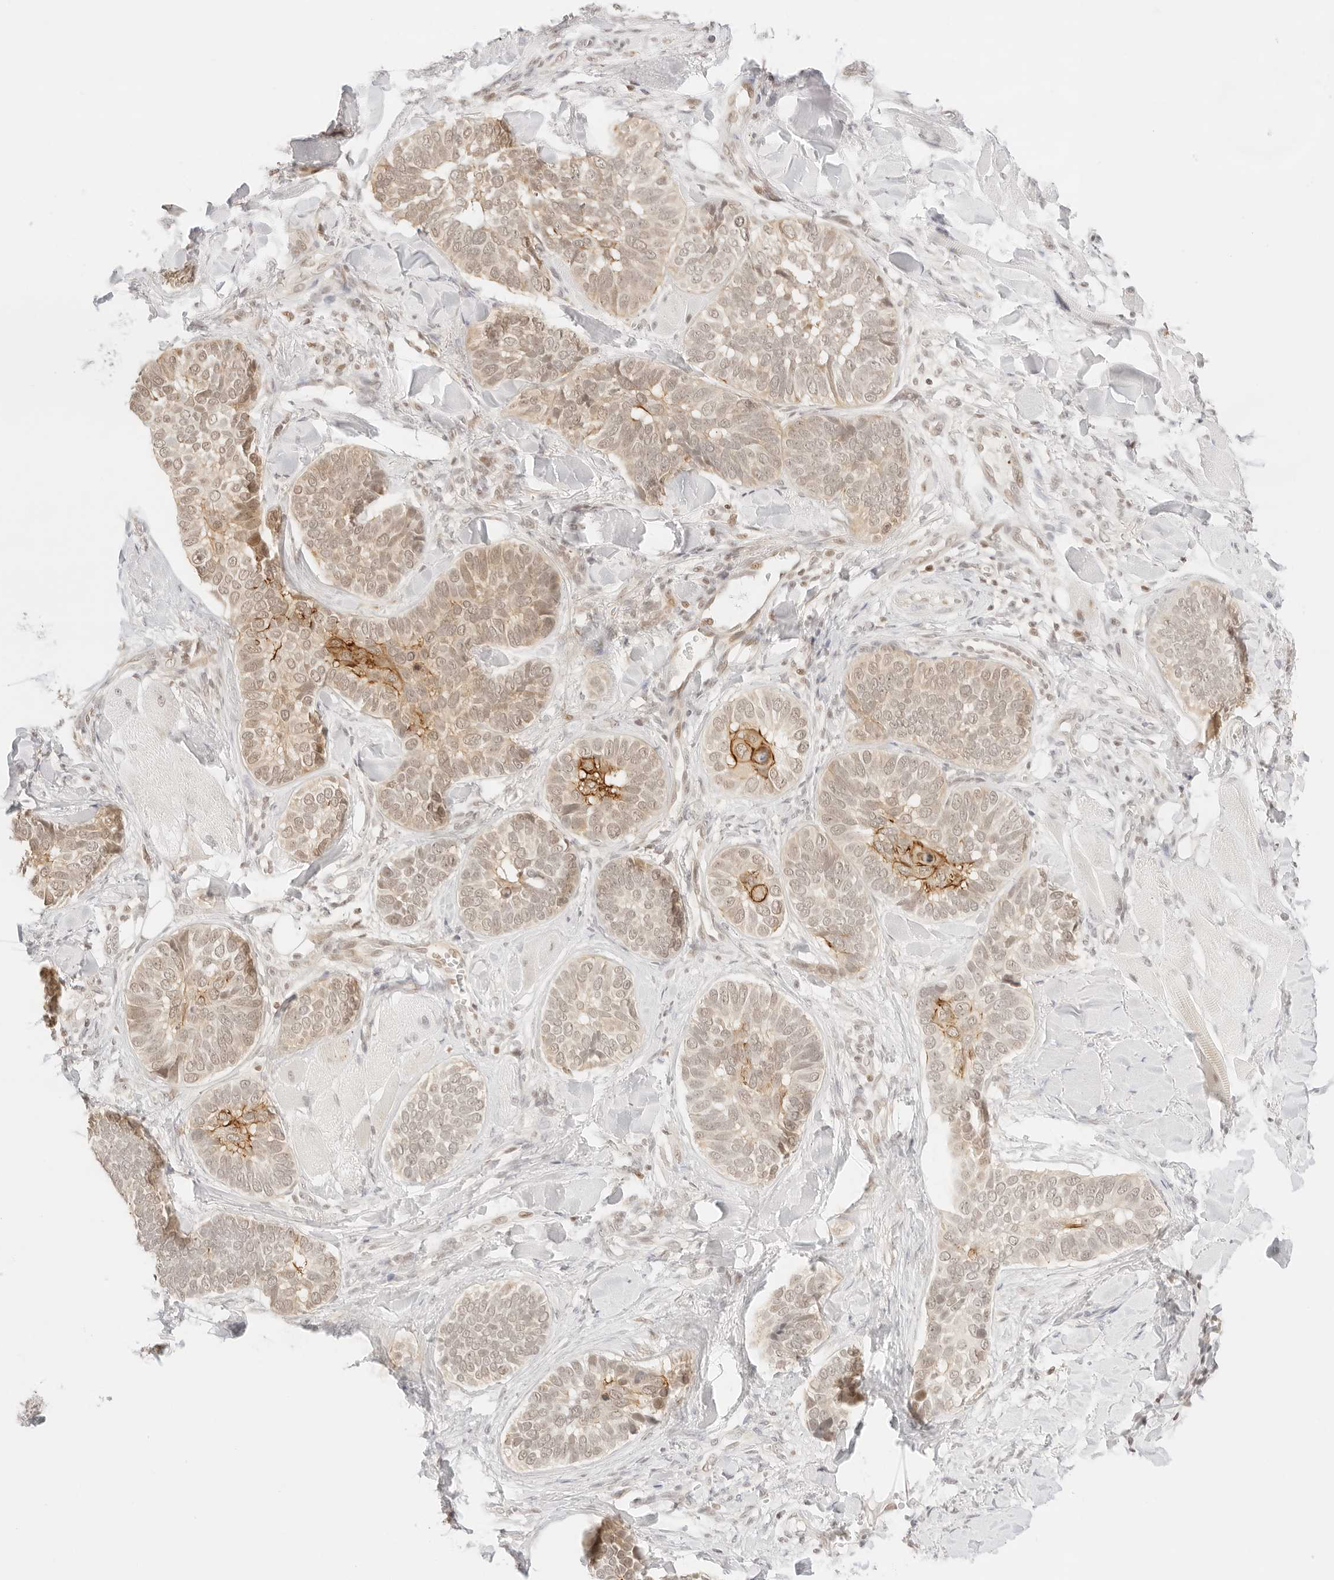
{"staining": {"intensity": "moderate", "quantity": "25%-75%", "location": "cytoplasmic/membranous,nuclear"}, "tissue": "skin cancer", "cell_type": "Tumor cells", "image_type": "cancer", "snomed": [{"axis": "morphology", "description": "Basal cell carcinoma"}, {"axis": "topography", "description": "Skin"}], "caption": "IHC image of skin cancer stained for a protein (brown), which exhibits medium levels of moderate cytoplasmic/membranous and nuclear positivity in about 25%-75% of tumor cells.", "gene": "GNAS", "patient": {"sex": "male", "age": 62}}